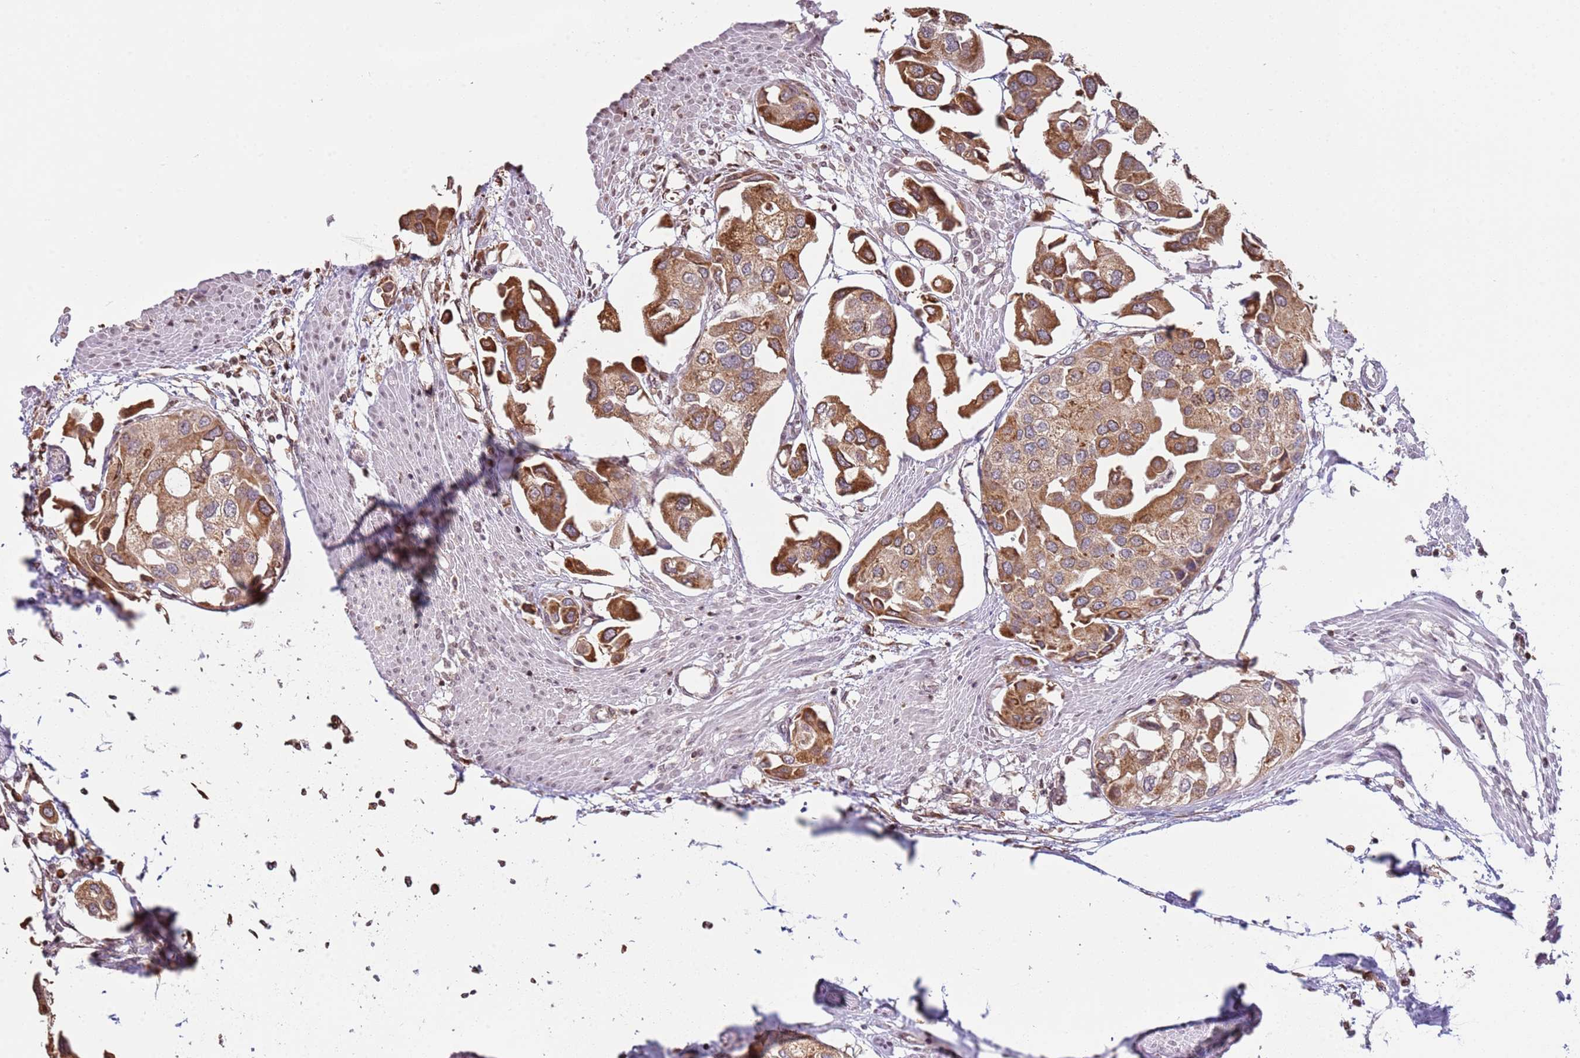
{"staining": {"intensity": "strong", "quantity": ">75%", "location": "cytoplasmic/membranous"}, "tissue": "urothelial cancer", "cell_type": "Tumor cells", "image_type": "cancer", "snomed": [{"axis": "morphology", "description": "Urothelial carcinoma, High grade"}, {"axis": "topography", "description": "Urinary bladder"}], "caption": "A brown stain highlights strong cytoplasmic/membranous staining of a protein in human urothelial cancer tumor cells.", "gene": "SCAF1", "patient": {"sex": "male", "age": 64}}